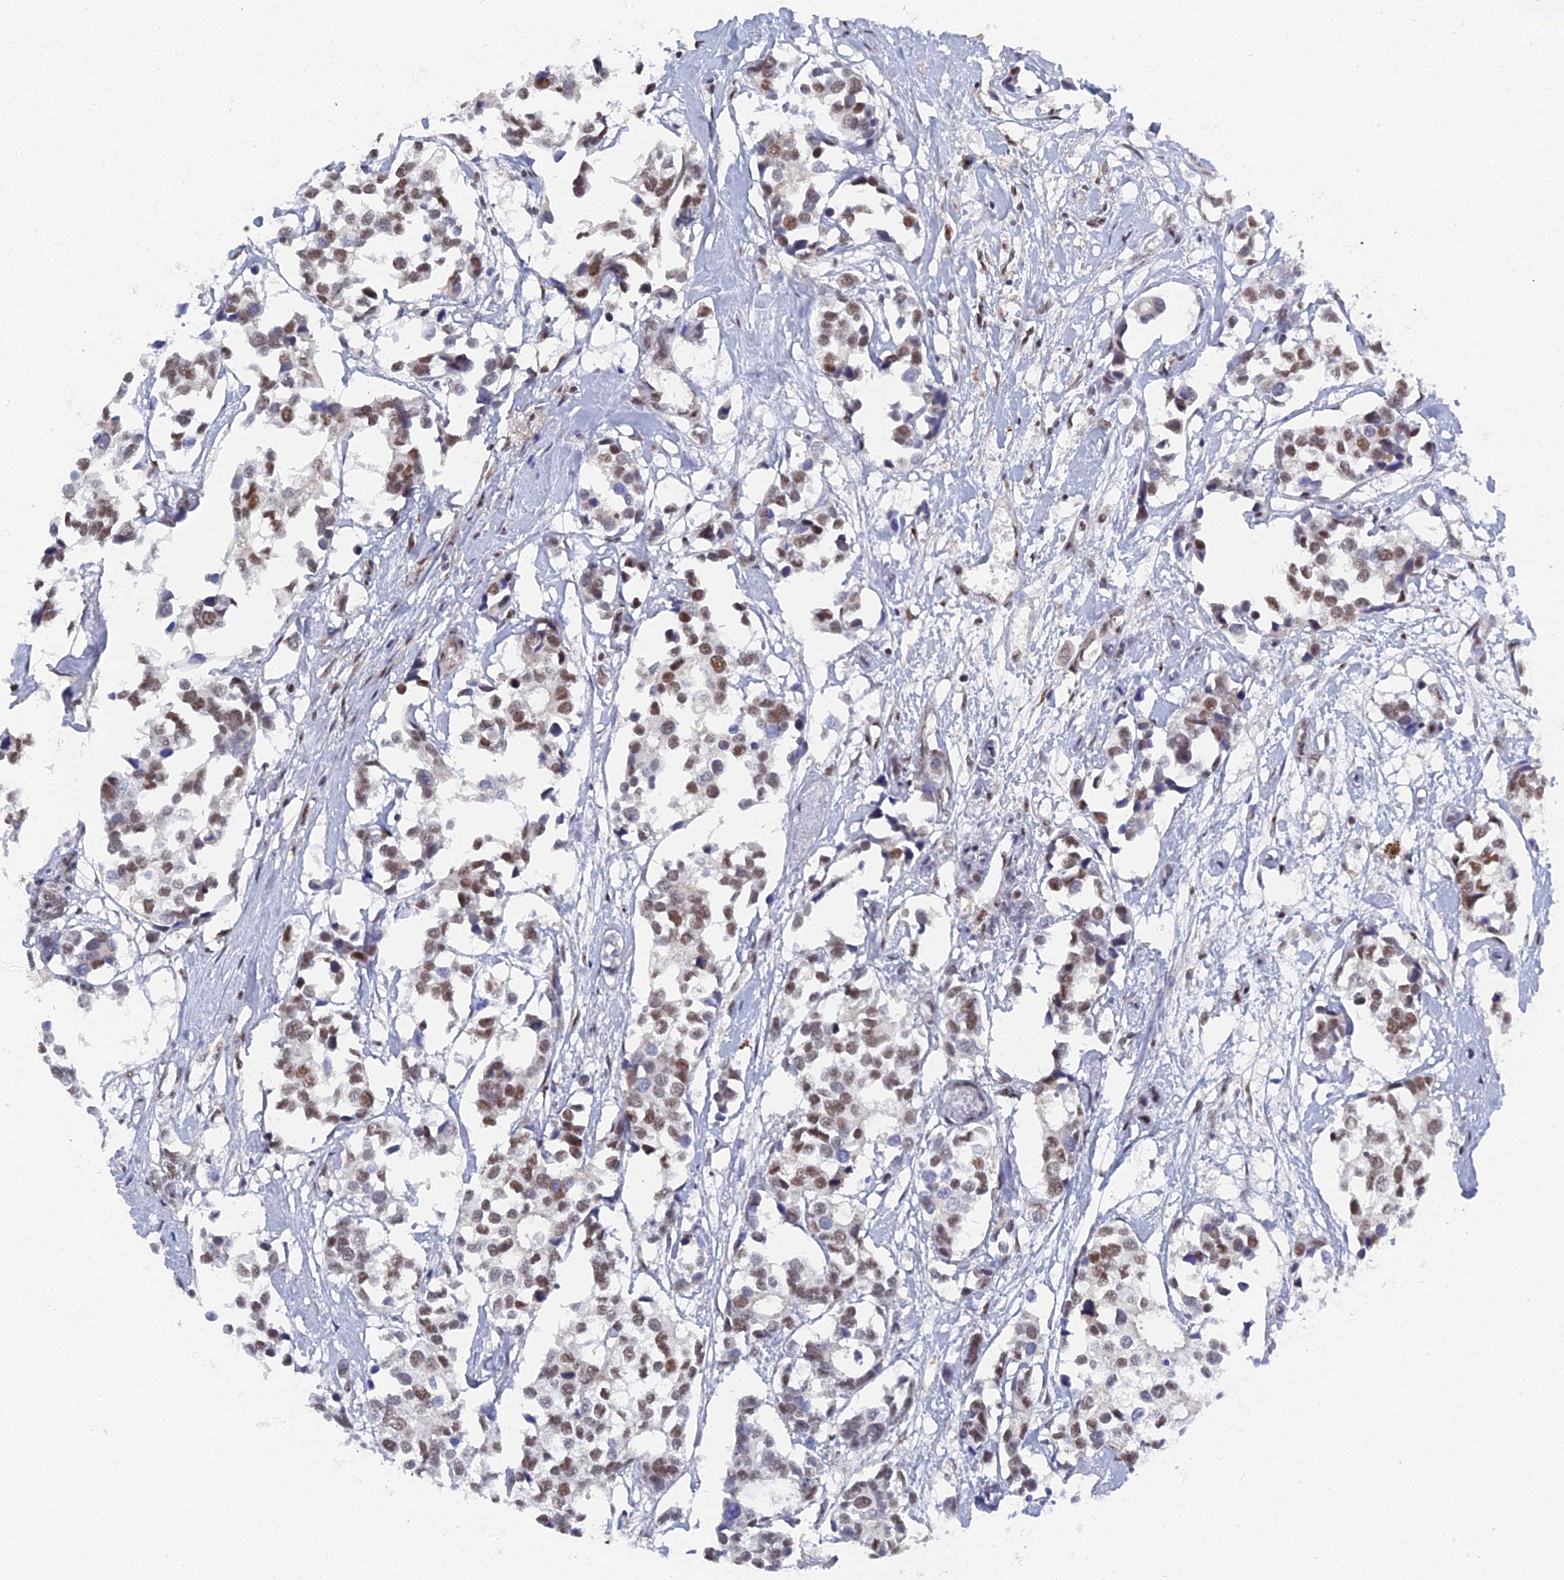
{"staining": {"intensity": "weak", "quantity": ">75%", "location": "nuclear"}, "tissue": "breast cancer", "cell_type": "Tumor cells", "image_type": "cancer", "snomed": [{"axis": "morphology", "description": "Duct carcinoma"}, {"axis": "topography", "description": "Breast"}], "caption": "Weak nuclear expression for a protein is identified in about >75% of tumor cells of breast cancer (intraductal carcinoma) using immunohistochemistry (IHC).", "gene": "CCDC85A", "patient": {"sex": "female", "age": 83}}